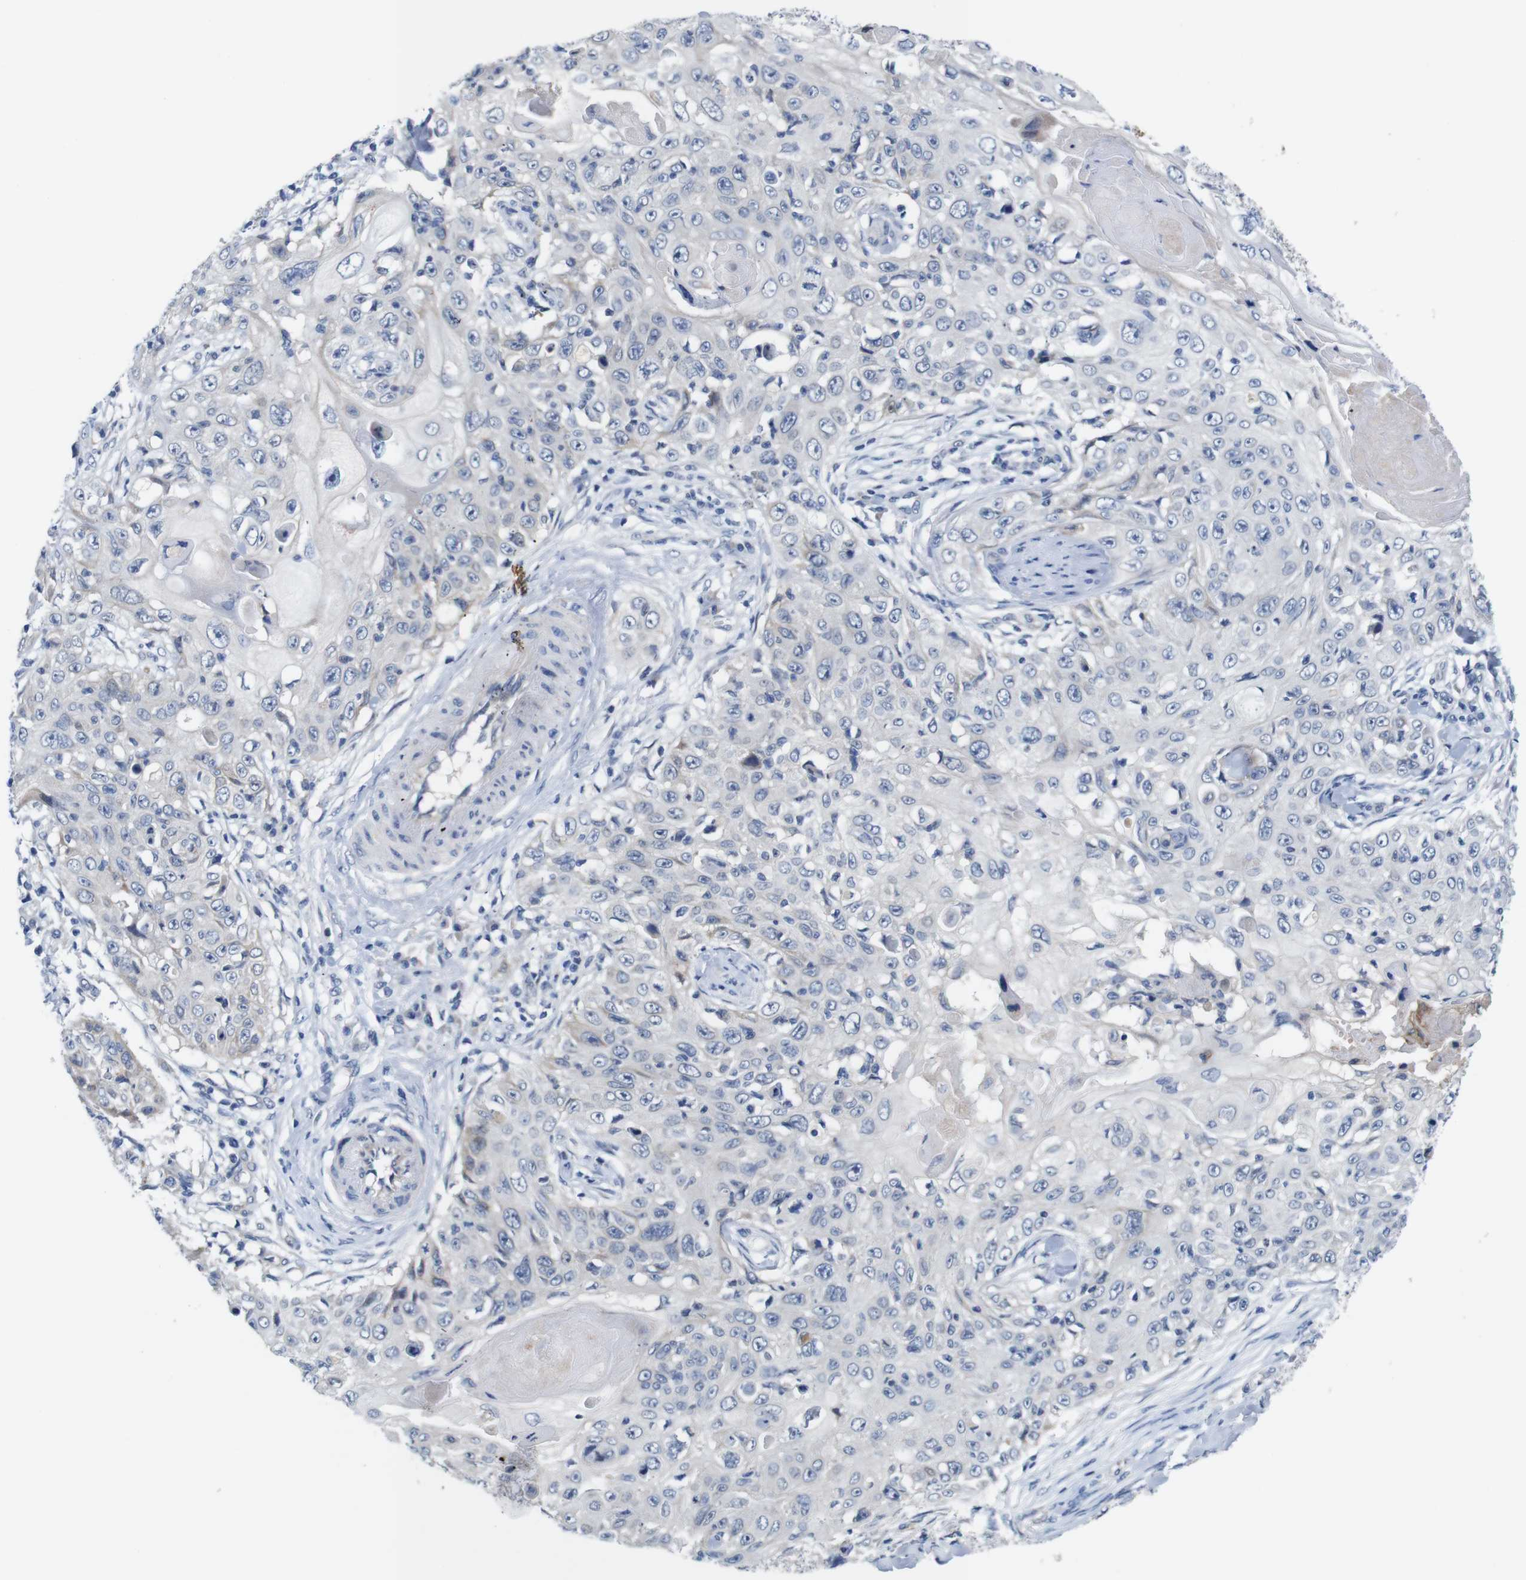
{"staining": {"intensity": "negative", "quantity": "none", "location": "none"}, "tissue": "skin cancer", "cell_type": "Tumor cells", "image_type": "cancer", "snomed": [{"axis": "morphology", "description": "Squamous cell carcinoma, NOS"}, {"axis": "topography", "description": "Skin"}], "caption": "Immunohistochemistry micrograph of skin cancer (squamous cell carcinoma) stained for a protein (brown), which exhibits no staining in tumor cells.", "gene": "C1RL", "patient": {"sex": "male", "age": 86}}